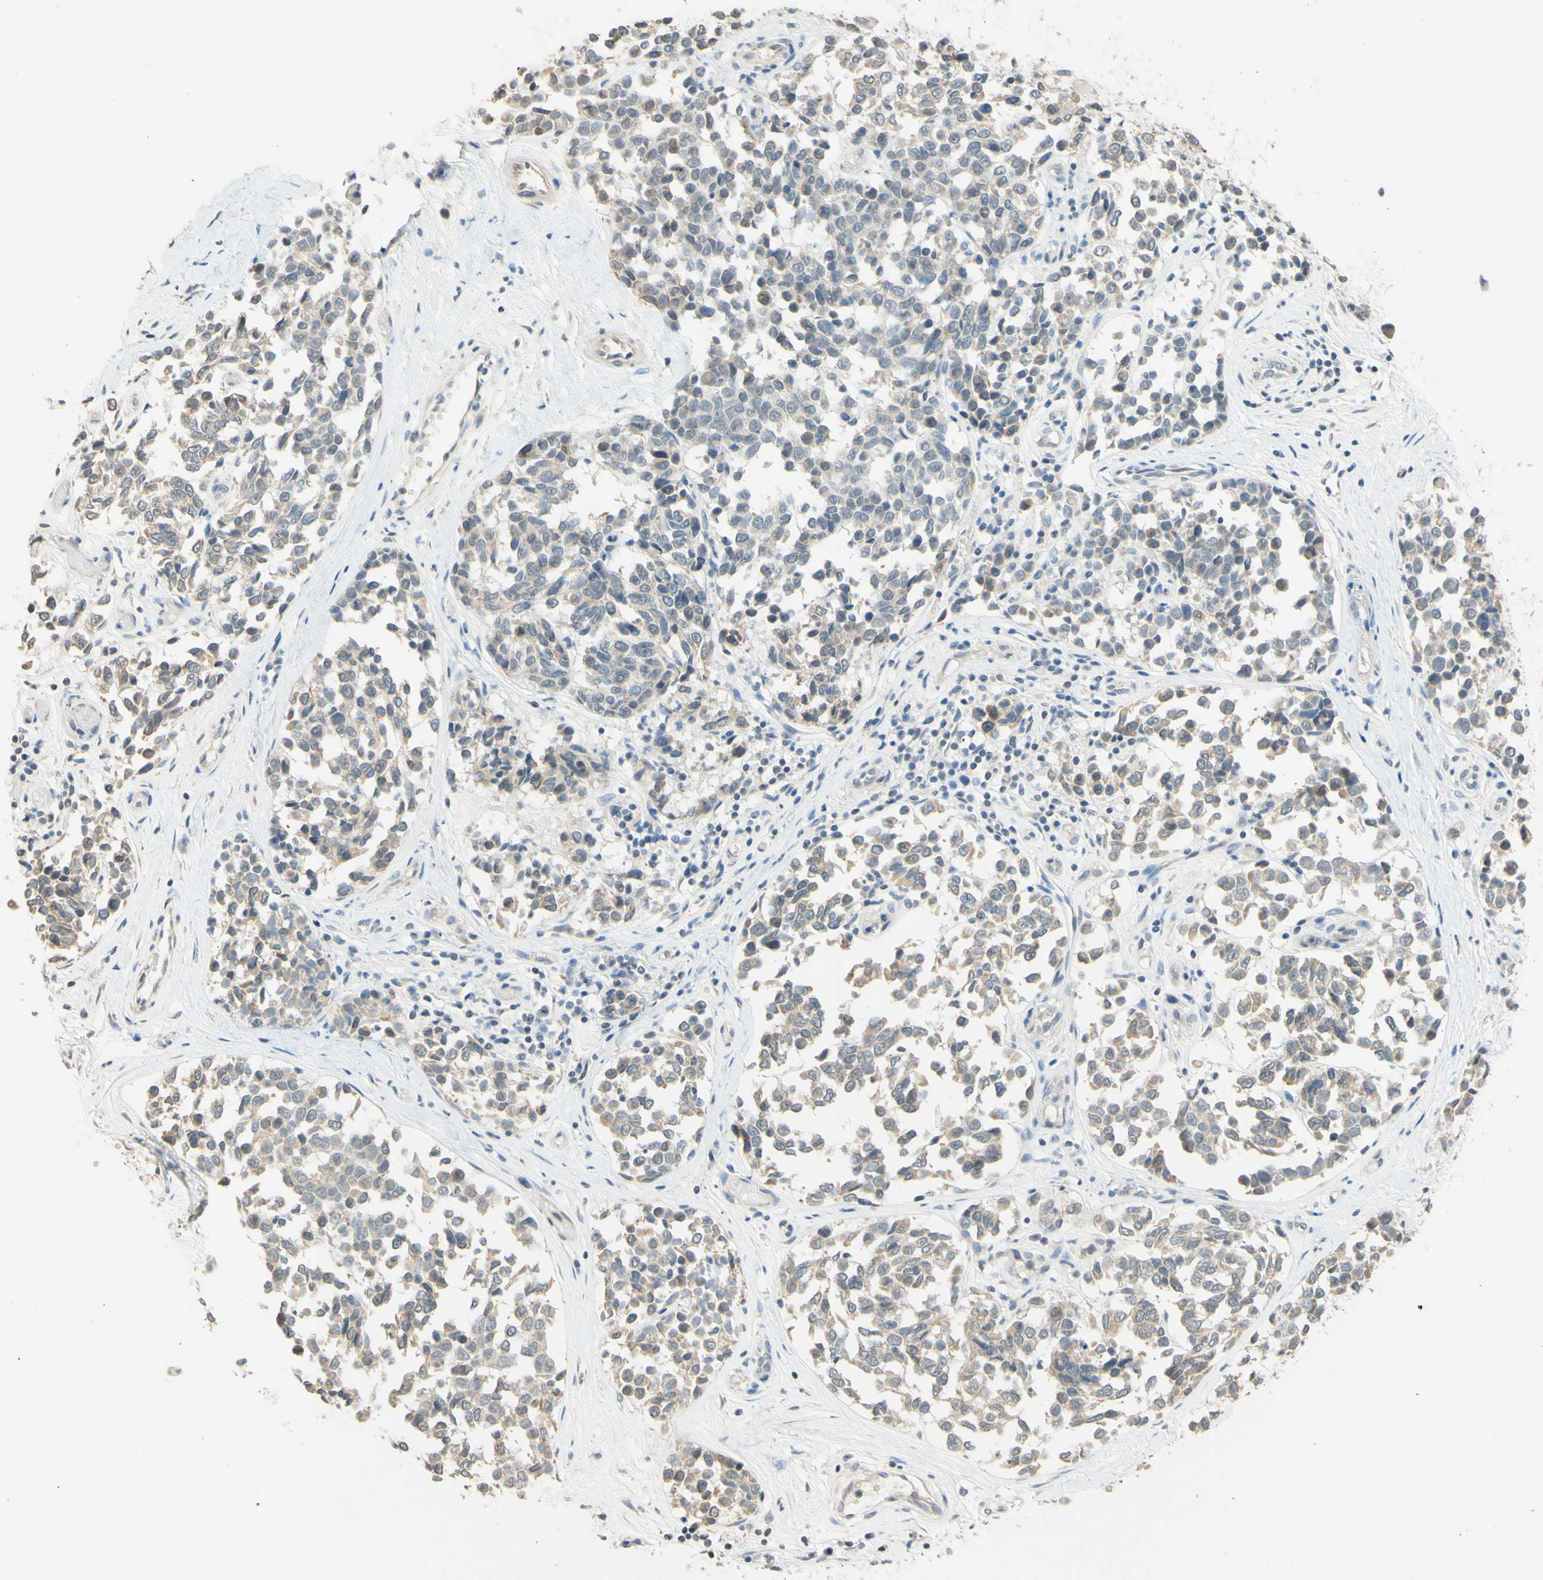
{"staining": {"intensity": "weak", "quantity": "25%-75%", "location": "cytoplasmic/membranous"}, "tissue": "melanoma", "cell_type": "Tumor cells", "image_type": "cancer", "snomed": [{"axis": "morphology", "description": "Malignant melanoma, NOS"}, {"axis": "topography", "description": "Skin"}], "caption": "Melanoma stained for a protein (brown) displays weak cytoplasmic/membranous positive expression in about 25%-75% of tumor cells.", "gene": "MAG", "patient": {"sex": "female", "age": 64}}